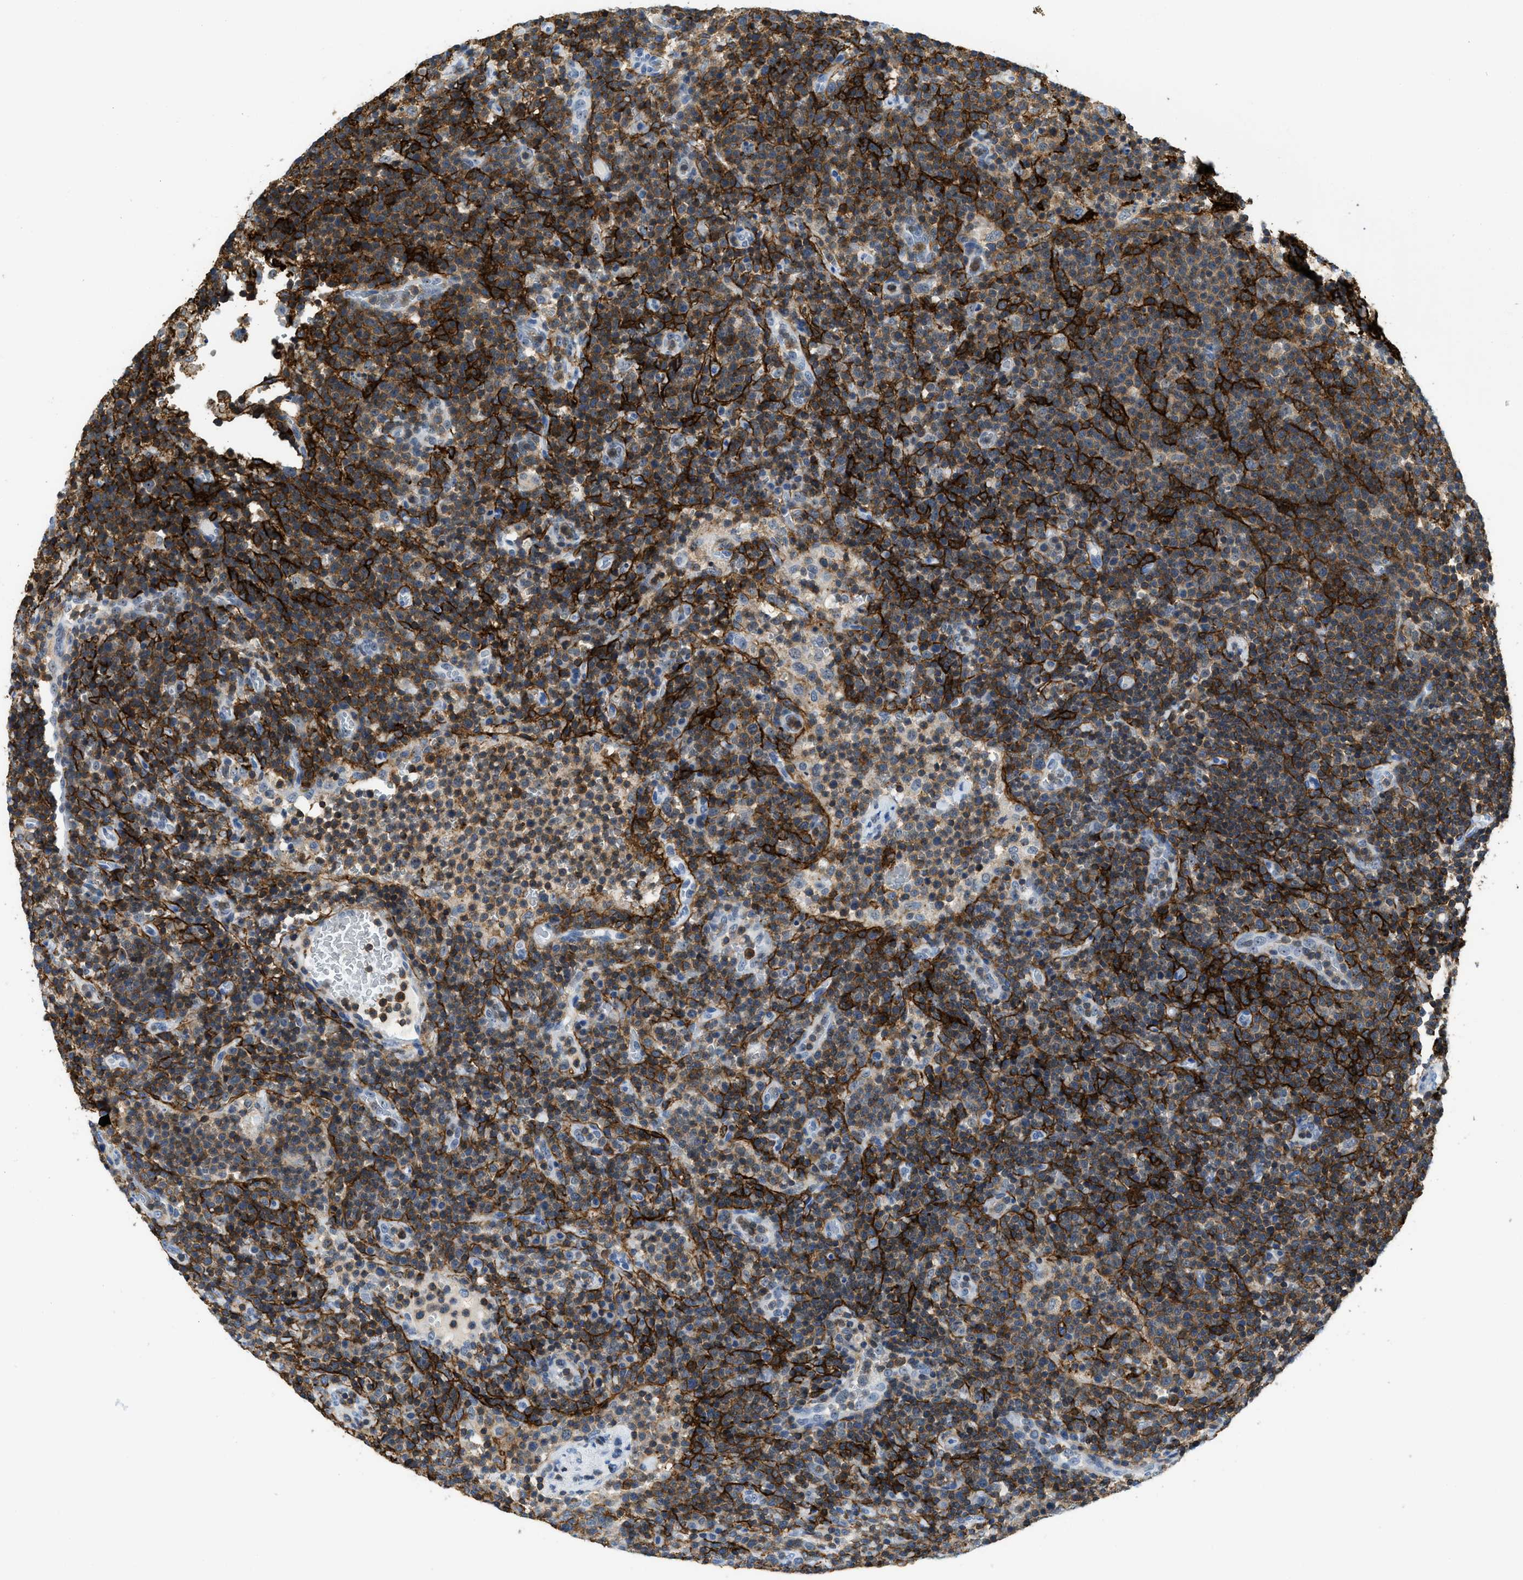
{"staining": {"intensity": "moderate", "quantity": "25%-75%", "location": "cytoplasmic/membranous"}, "tissue": "lymphoma", "cell_type": "Tumor cells", "image_type": "cancer", "snomed": [{"axis": "morphology", "description": "Malignant lymphoma, non-Hodgkin's type, High grade"}, {"axis": "topography", "description": "Lymph node"}], "caption": "About 25%-75% of tumor cells in human lymphoma show moderate cytoplasmic/membranous protein positivity as visualized by brown immunohistochemical staining.", "gene": "FAM151A", "patient": {"sex": "male", "age": 61}}